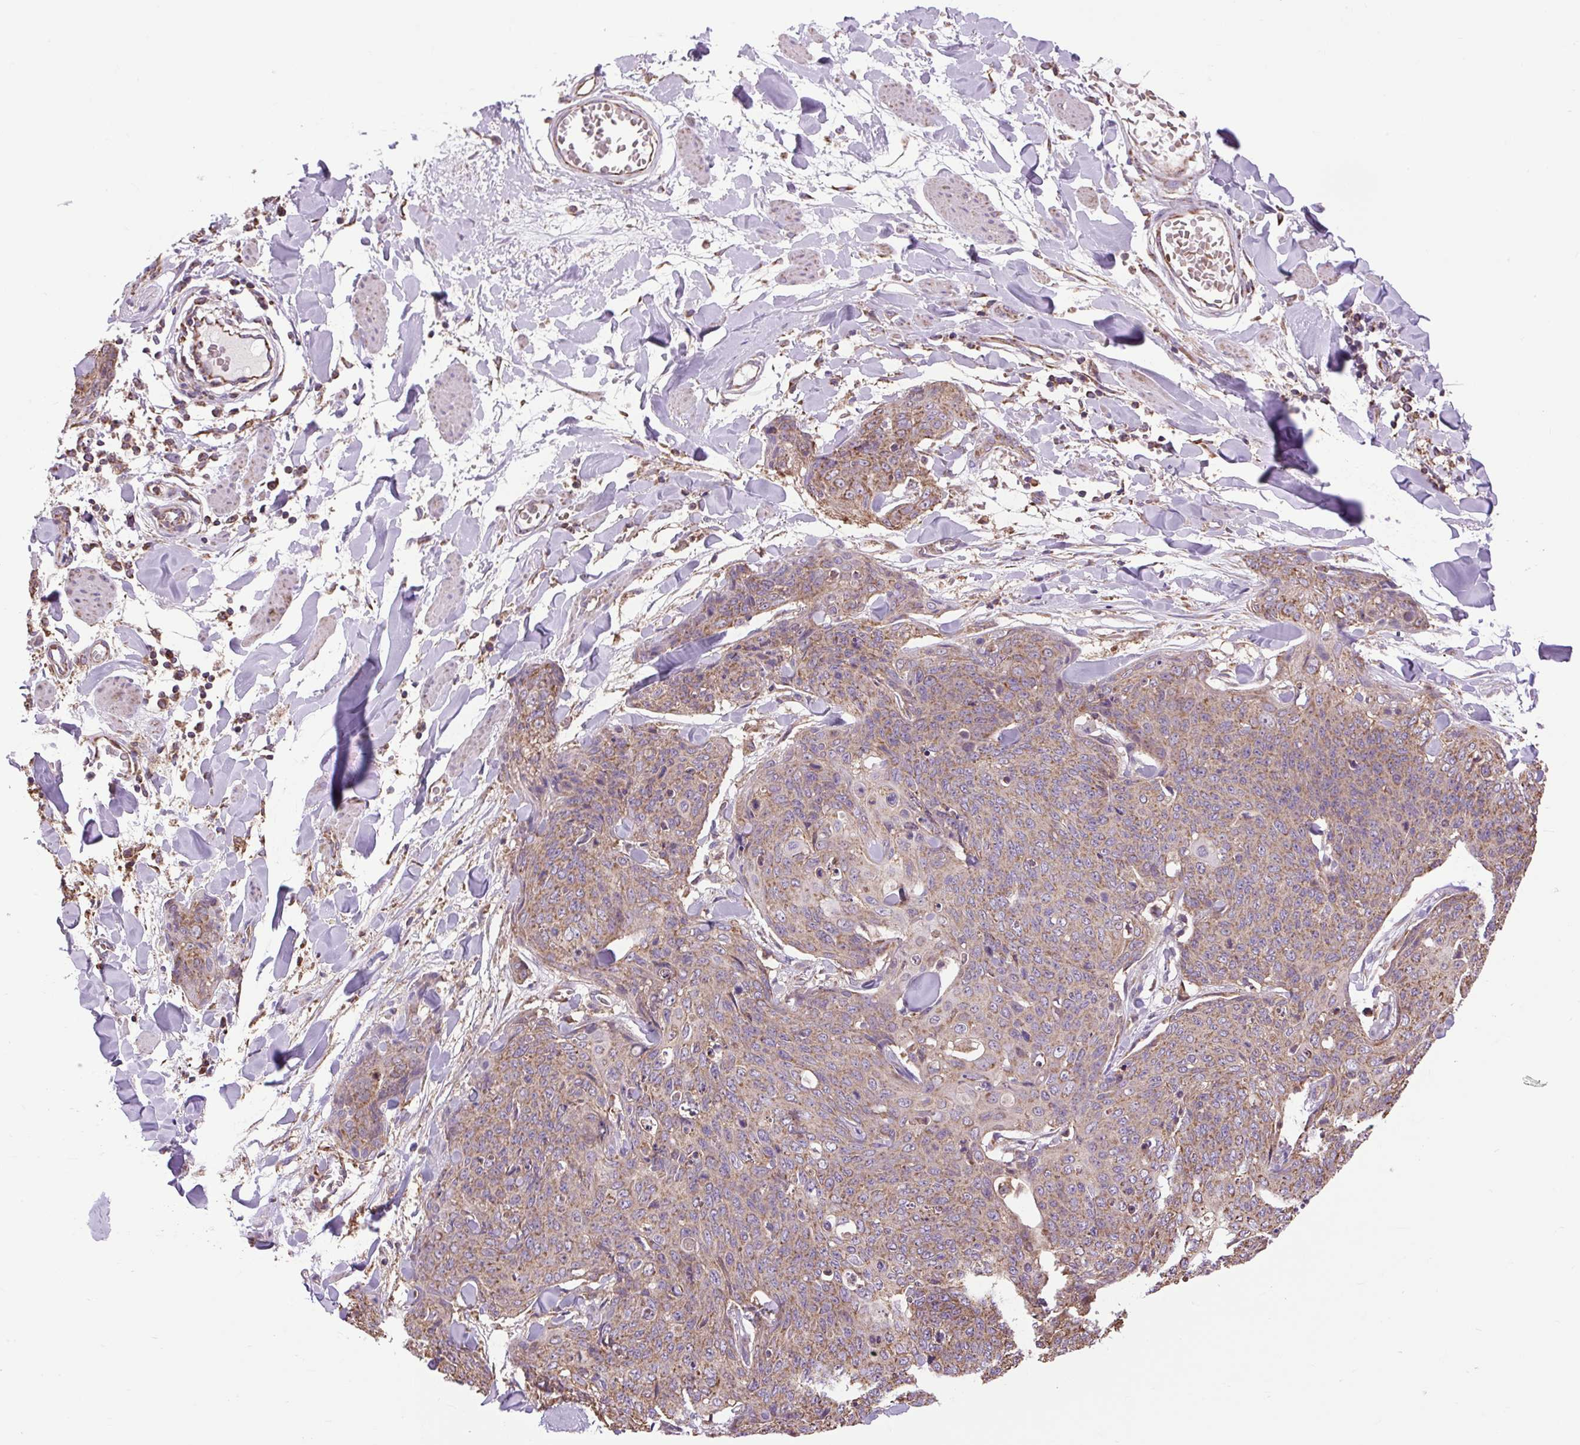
{"staining": {"intensity": "moderate", "quantity": ">75%", "location": "cytoplasmic/membranous"}, "tissue": "skin cancer", "cell_type": "Tumor cells", "image_type": "cancer", "snomed": [{"axis": "morphology", "description": "Squamous cell carcinoma, NOS"}, {"axis": "topography", "description": "Skin"}, {"axis": "topography", "description": "Vulva"}], "caption": "Brown immunohistochemical staining in skin cancer displays moderate cytoplasmic/membranous staining in about >75% of tumor cells.", "gene": "PLCG1", "patient": {"sex": "female", "age": 85}}